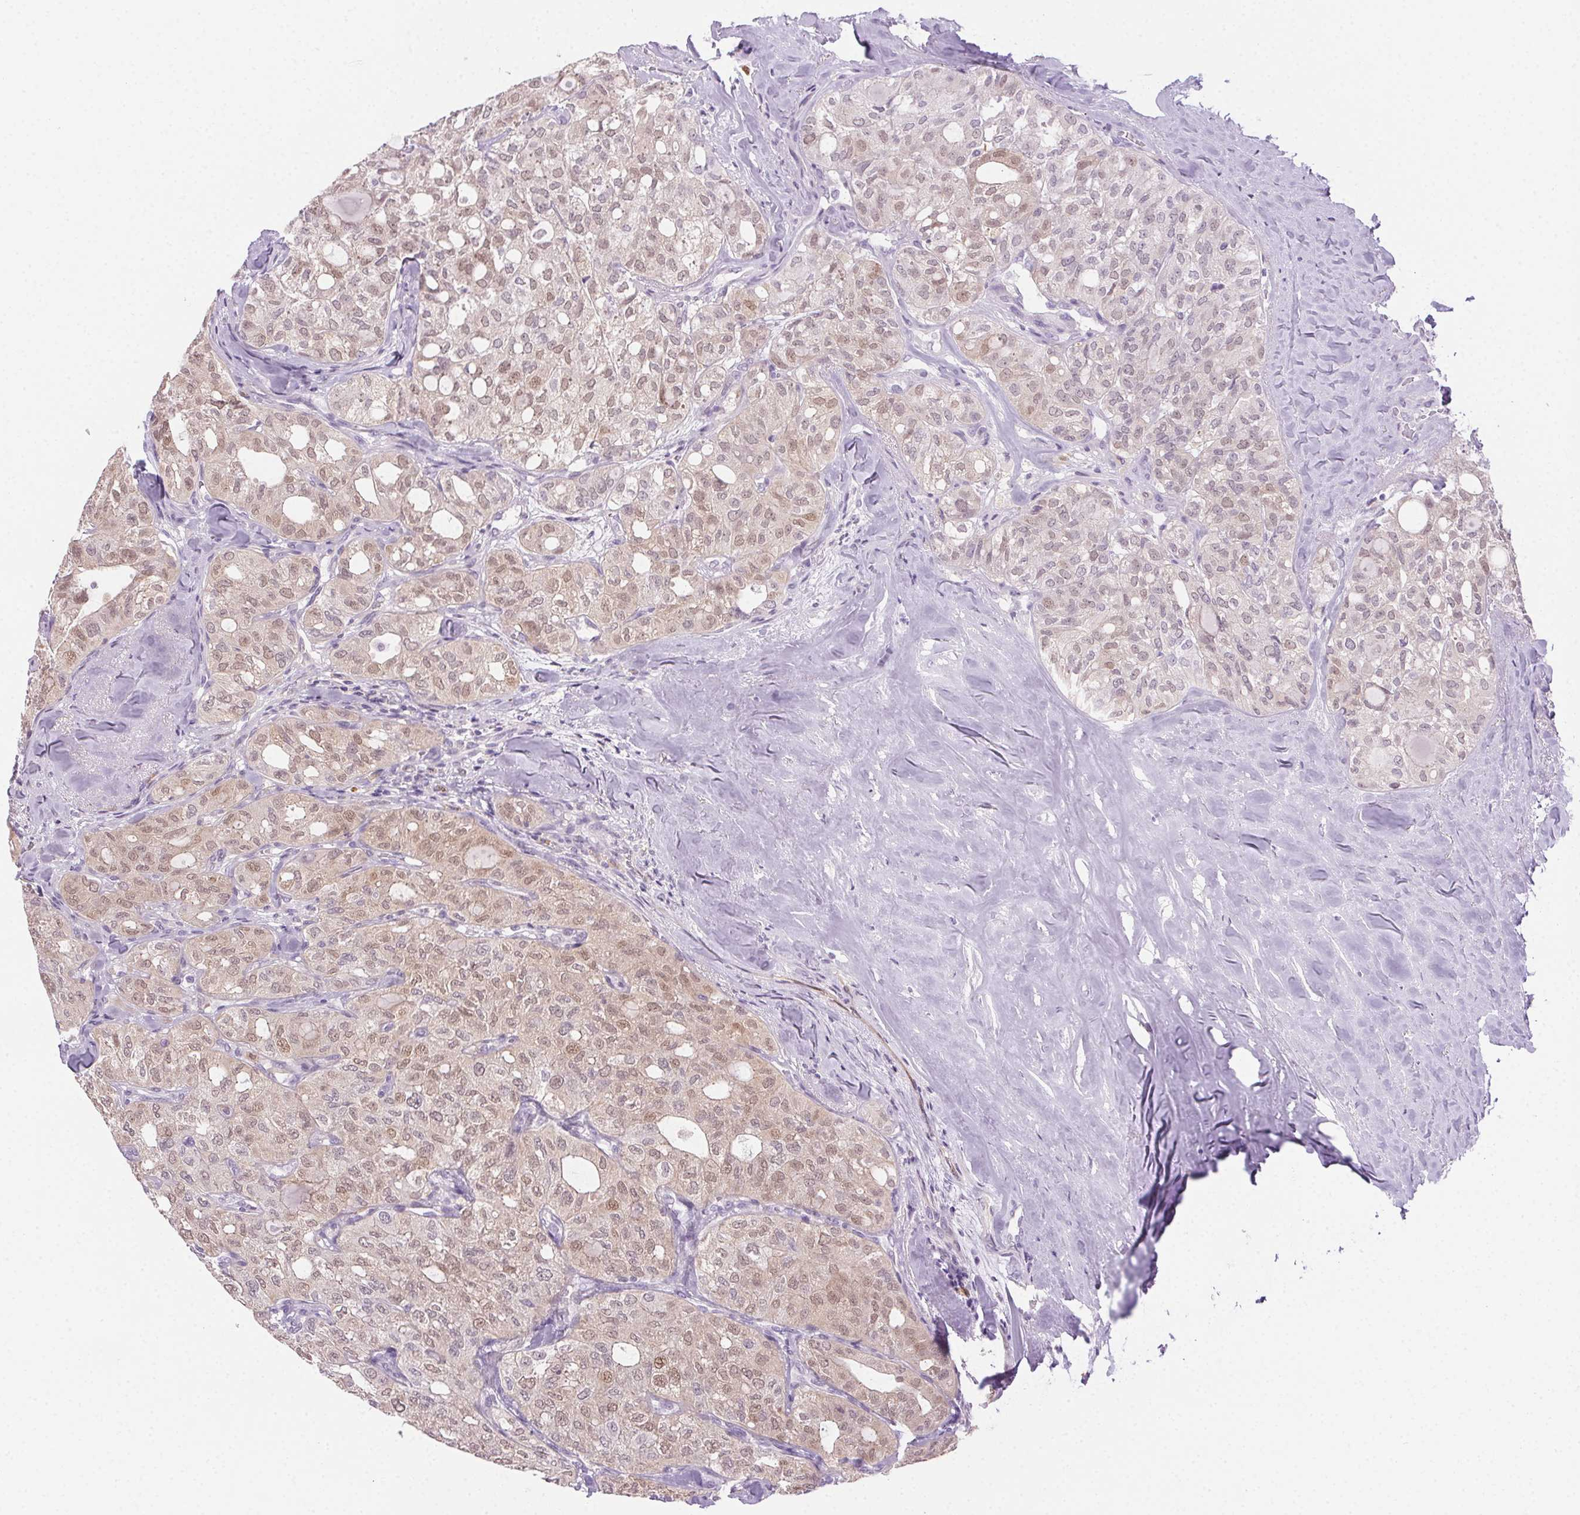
{"staining": {"intensity": "moderate", "quantity": "25%-75%", "location": "cytoplasmic/membranous"}, "tissue": "thyroid cancer", "cell_type": "Tumor cells", "image_type": "cancer", "snomed": [{"axis": "morphology", "description": "Follicular adenoma carcinoma, NOS"}, {"axis": "topography", "description": "Thyroid gland"}], "caption": "A micrograph of thyroid follicular adenoma carcinoma stained for a protein demonstrates moderate cytoplasmic/membranous brown staining in tumor cells.", "gene": "TMEM45A", "patient": {"sex": "male", "age": 75}}